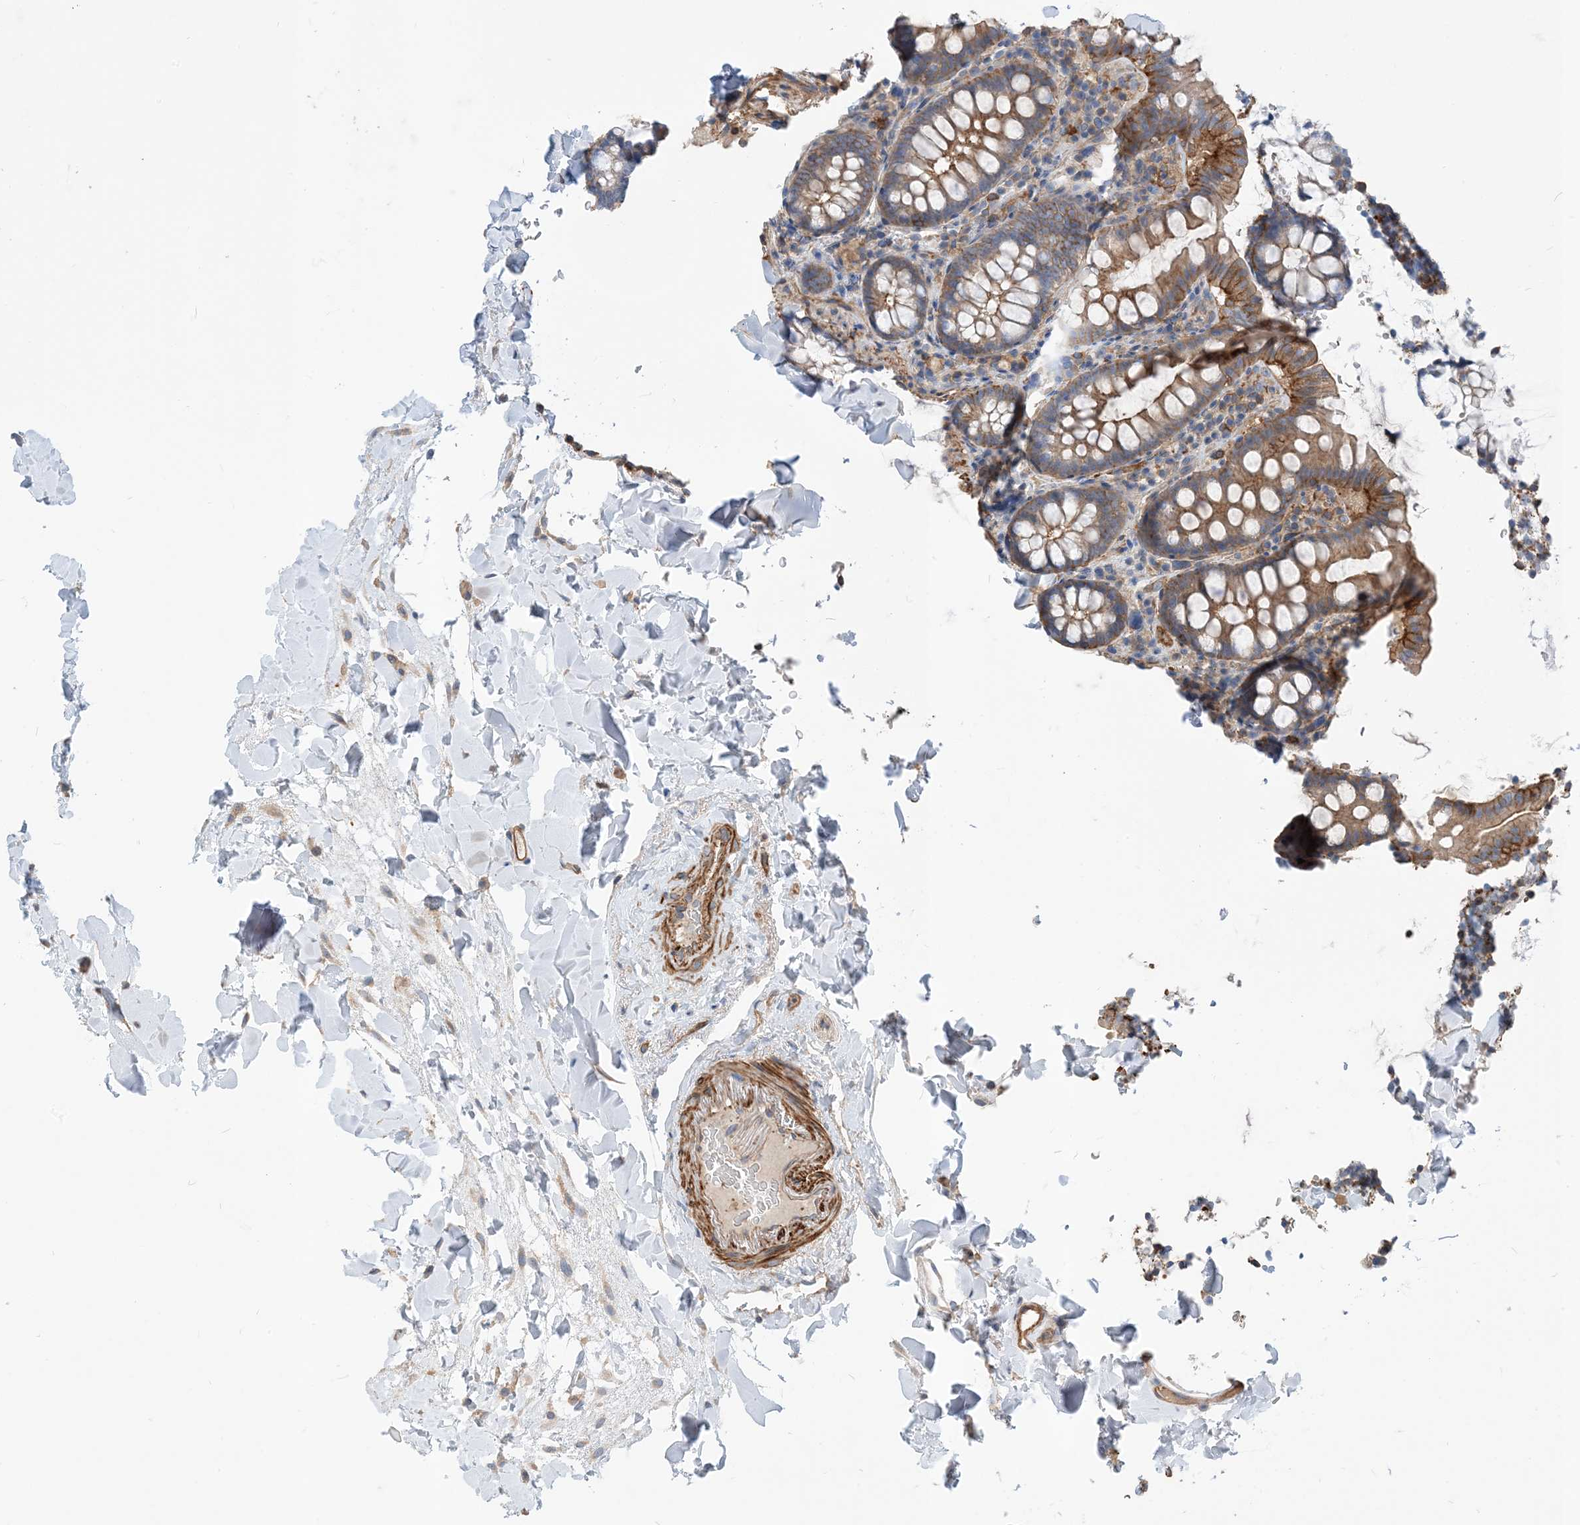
{"staining": {"intensity": "weak", "quantity": ">75%", "location": "cytoplasmic/membranous"}, "tissue": "colon", "cell_type": "Endothelial cells", "image_type": "normal", "snomed": [{"axis": "morphology", "description": "Normal tissue, NOS"}, {"axis": "topography", "description": "Colon"}], "caption": "DAB immunohistochemical staining of unremarkable human colon demonstrates weak cytoplasmic/membranous protein expression in approximately >75% of endothelial cells.", "gene": "PARVG", "patient": {"sex": "female", "age": 79}}